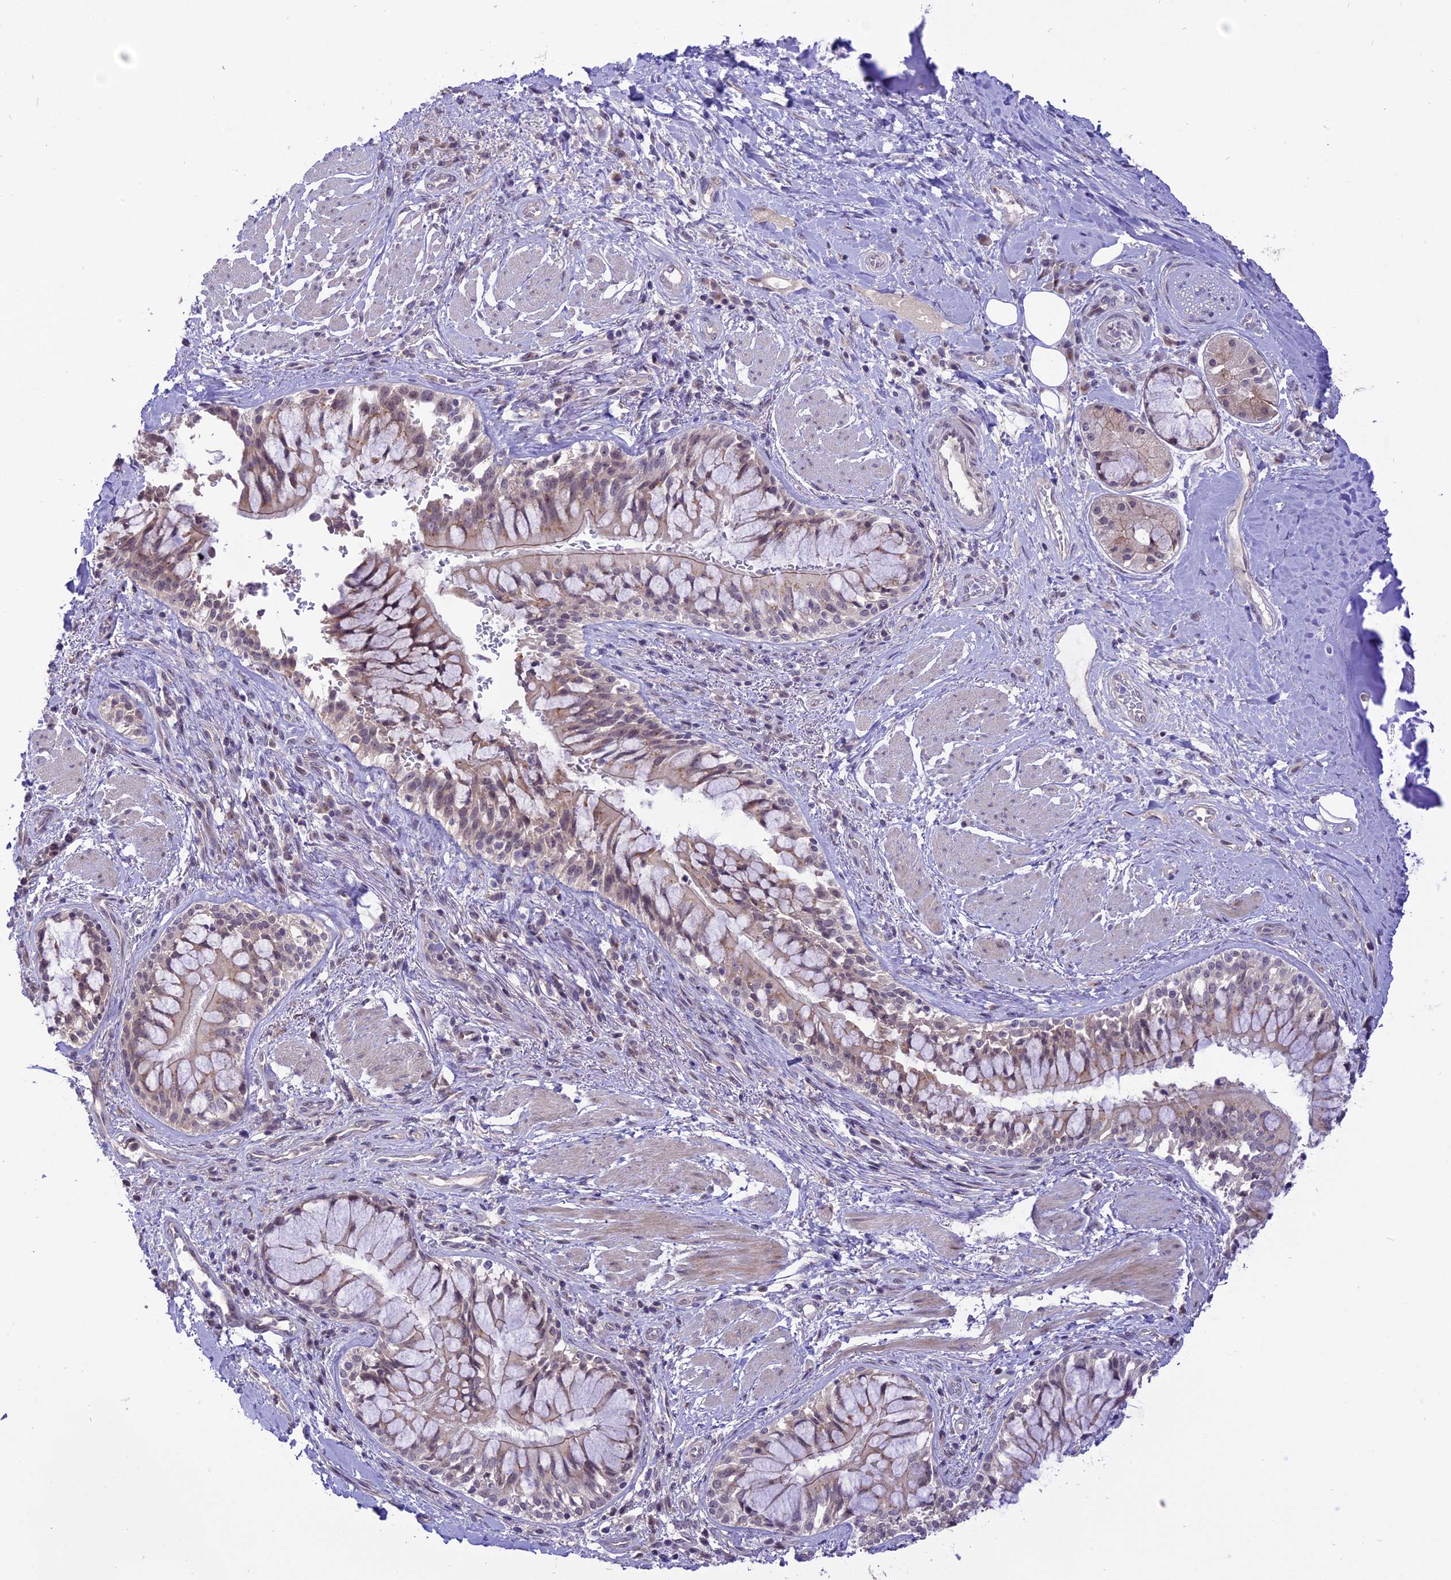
{"staining": {"intensity": "negative", "quantity": "none", "location": "none"}, "tissue": "adipose tissue", "cell_type": "Adipocytes", "image_type": "normal", "snomed": [{"axis": "morphology", "description": "Normal tissue, NOS"}, {"axis": "morphology", "description": "Squamous cell carcinoma, NOS"}, {"axis": "topography", "description": "Bronchus"}, {"axis": "topography", "description": "Lung"}], "caption": "Immunohistochemistry (IHC) image of normal adipose tissue stained for a protein (brown), which displays no expression in adipocytes.", "gene": "ZNF837", "patient": {"sex": "male", "age": 64}}